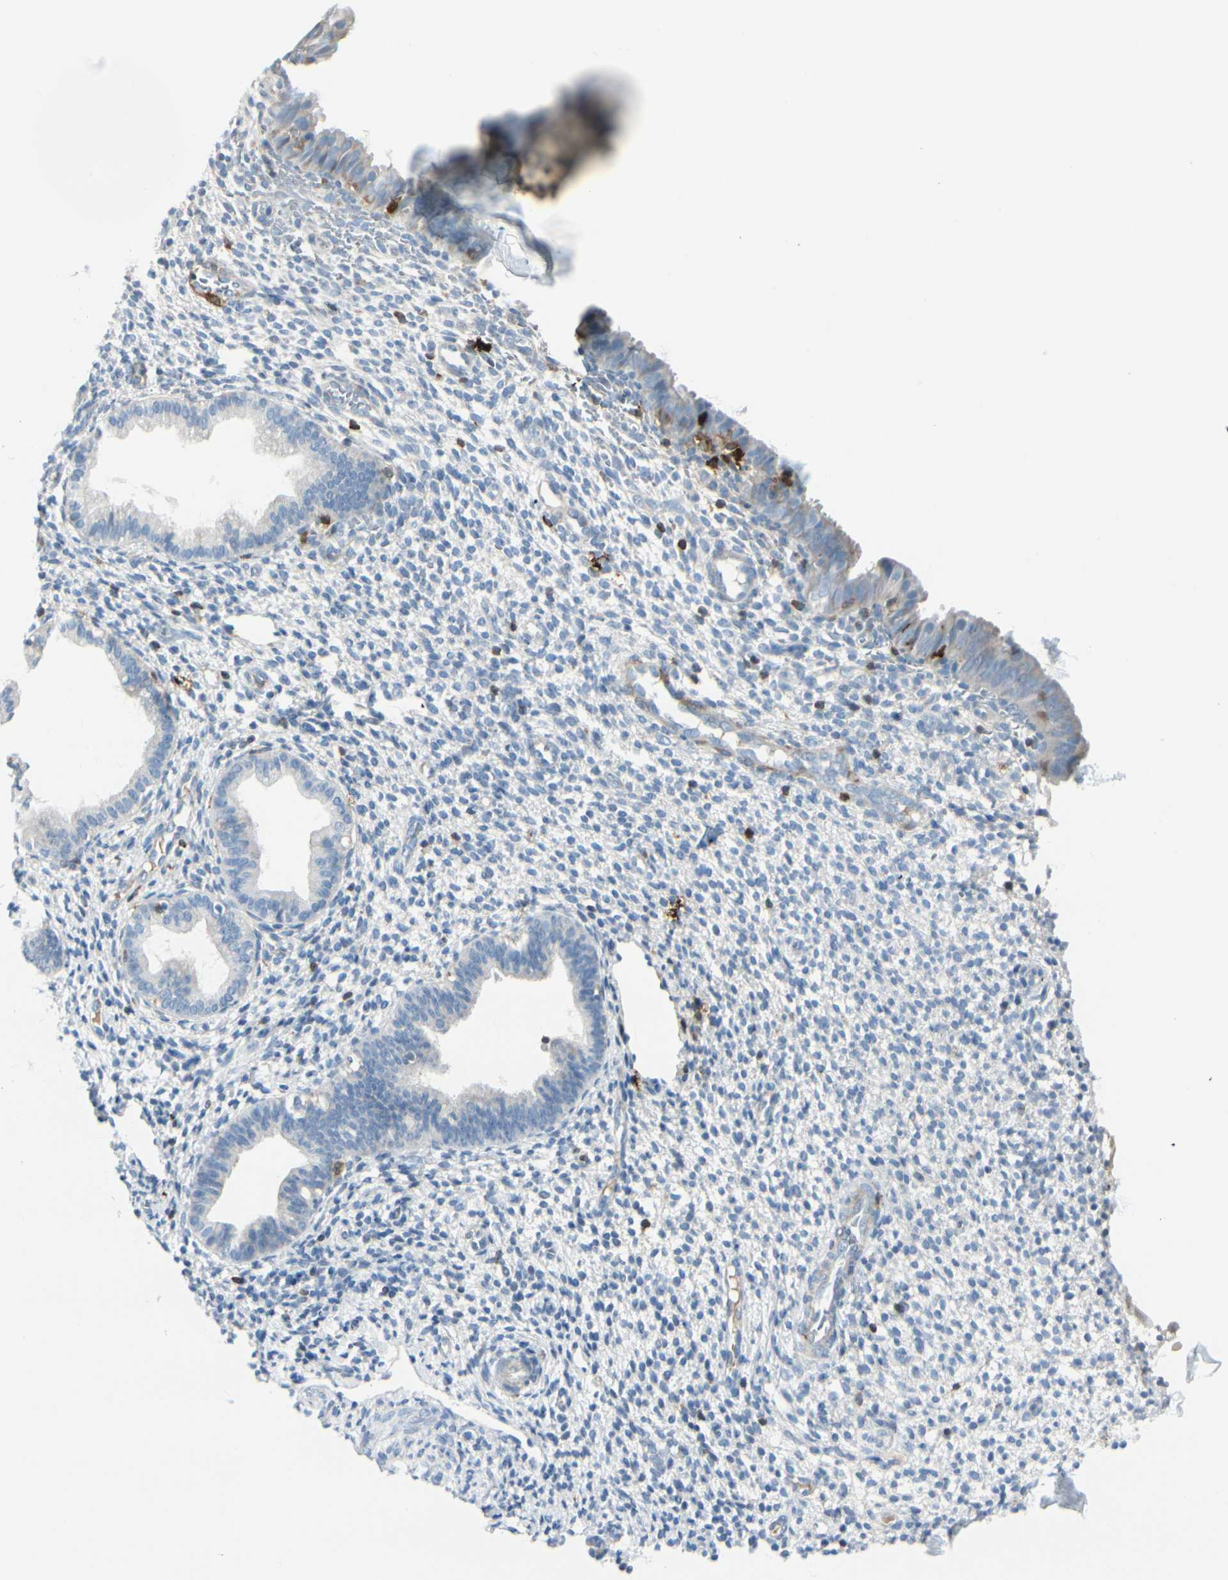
{"staining": {"intensity": "negative", "quantity": "none", "location": "none"}, "tissue": "endometrium", "cell_type": "Cells in endometrial stroma", "image_type": "normal", "snomed": [{"axis": "morphology", "description": "Normal tissue, NOS"}, {"axis": "topography", "description": "Endometrium"}], "caption": "Cells in endometrial stroma are negative for protein expression in benign human endometrium. (Stains: DAB (3,3'-diaminobenzidine) immunohistochemistry with hematoxylin counter stain, Microscopy: brightfield microscopy at high magnification).", "gene": "TRAF1", "patient": {"sex": "female", "age": 61}}